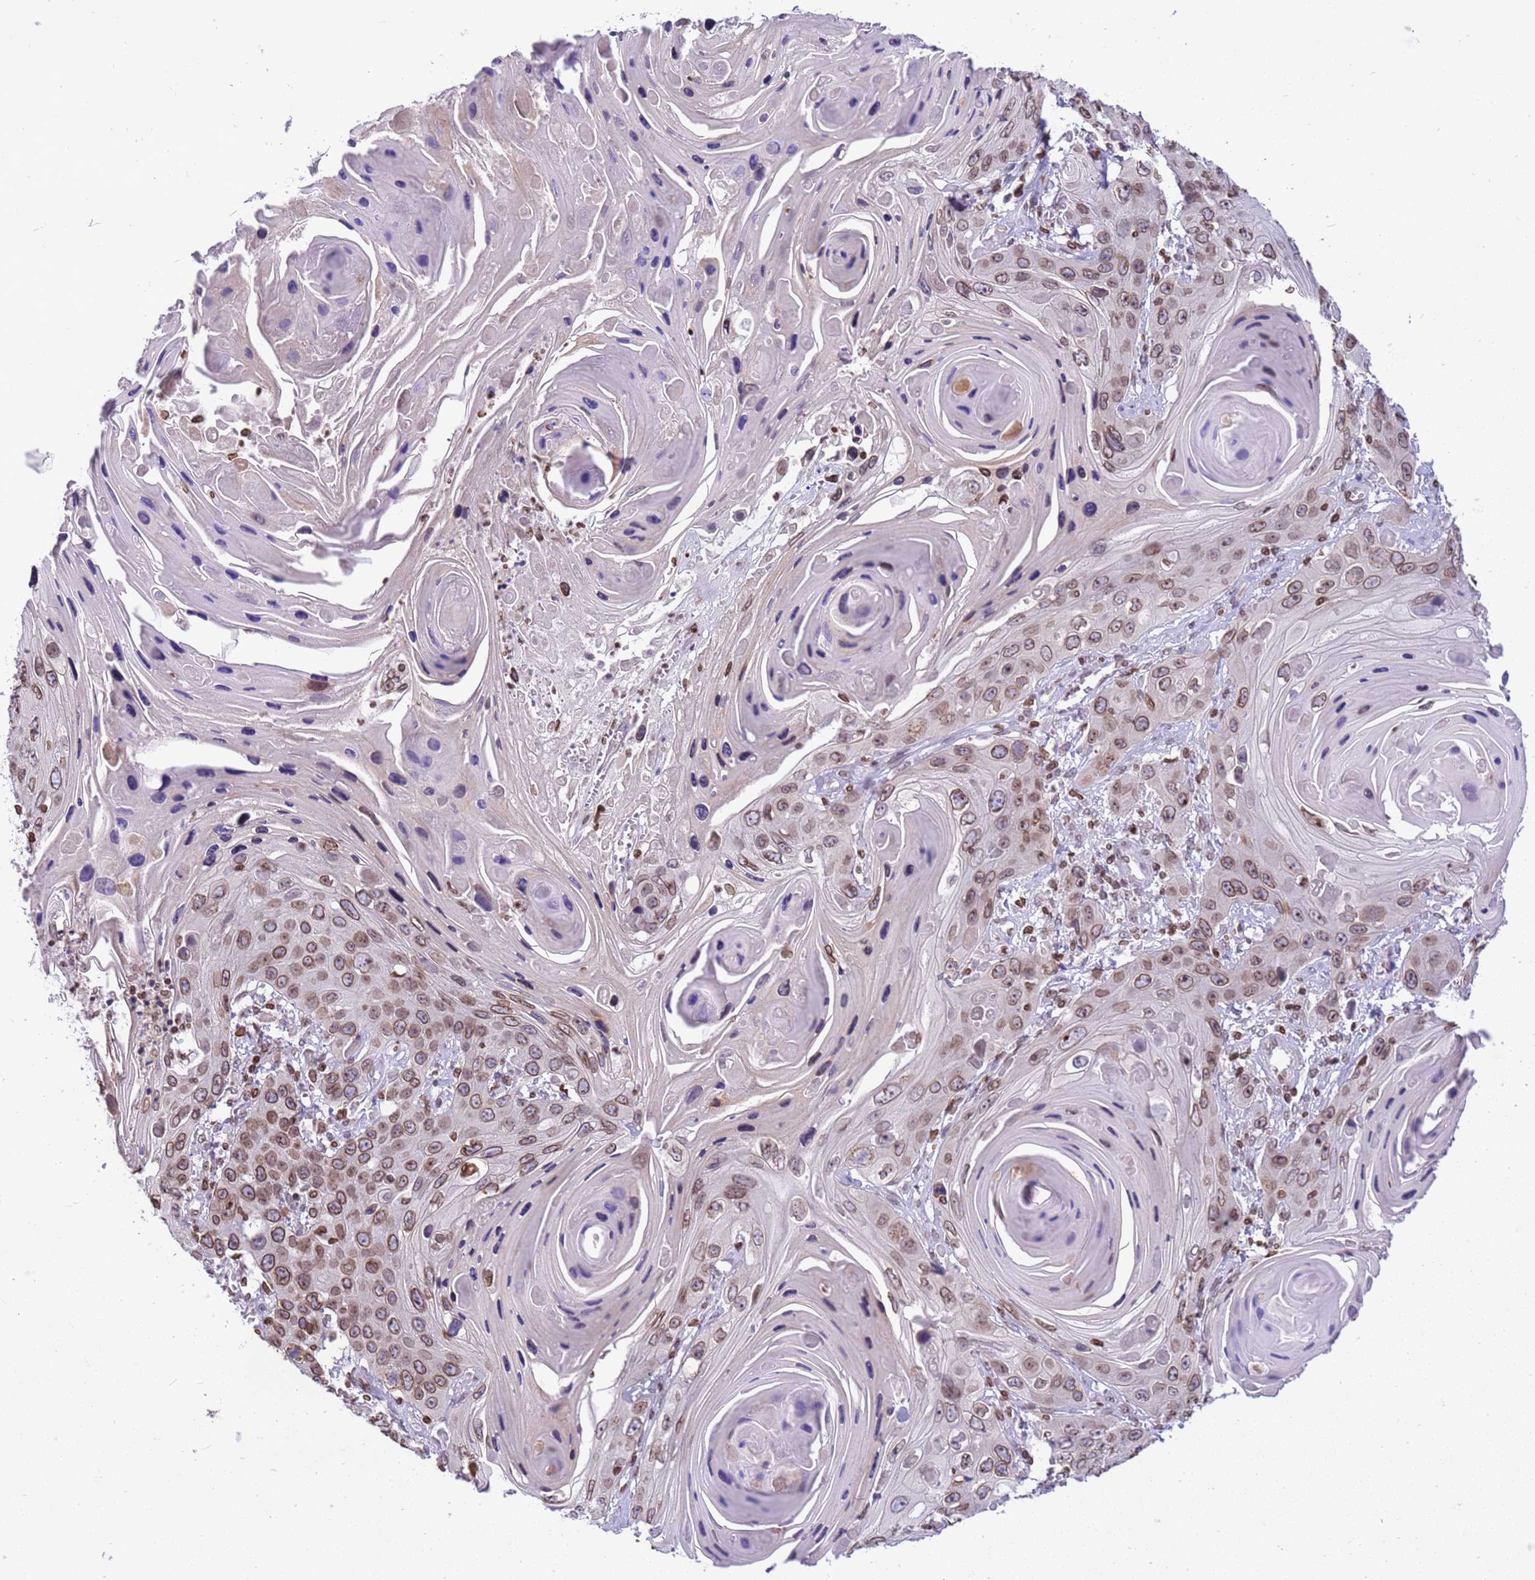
{"staining": {"intensity": "moderate", "quantity": ">75%", "location": "cytoplasmic/membranous,nuclear"}, "tissue": "skin cancer", "cell_type": "Tumor cells", "image_type": "cancer", "snomed": [{"axis": "morphology", "description": "Squamous cell carcinoma, NOS"}, {"axis": "topography", "description": "Skin"}], "caption": "Protein expression by IHC reveals moderate cytoplasmic/membranous and nuclear expression in approximately >75% of tumor cells in skin squamous cell carcinoma.", "gene": "DHX37", "patient": {"sex": "male", "age": 55}}